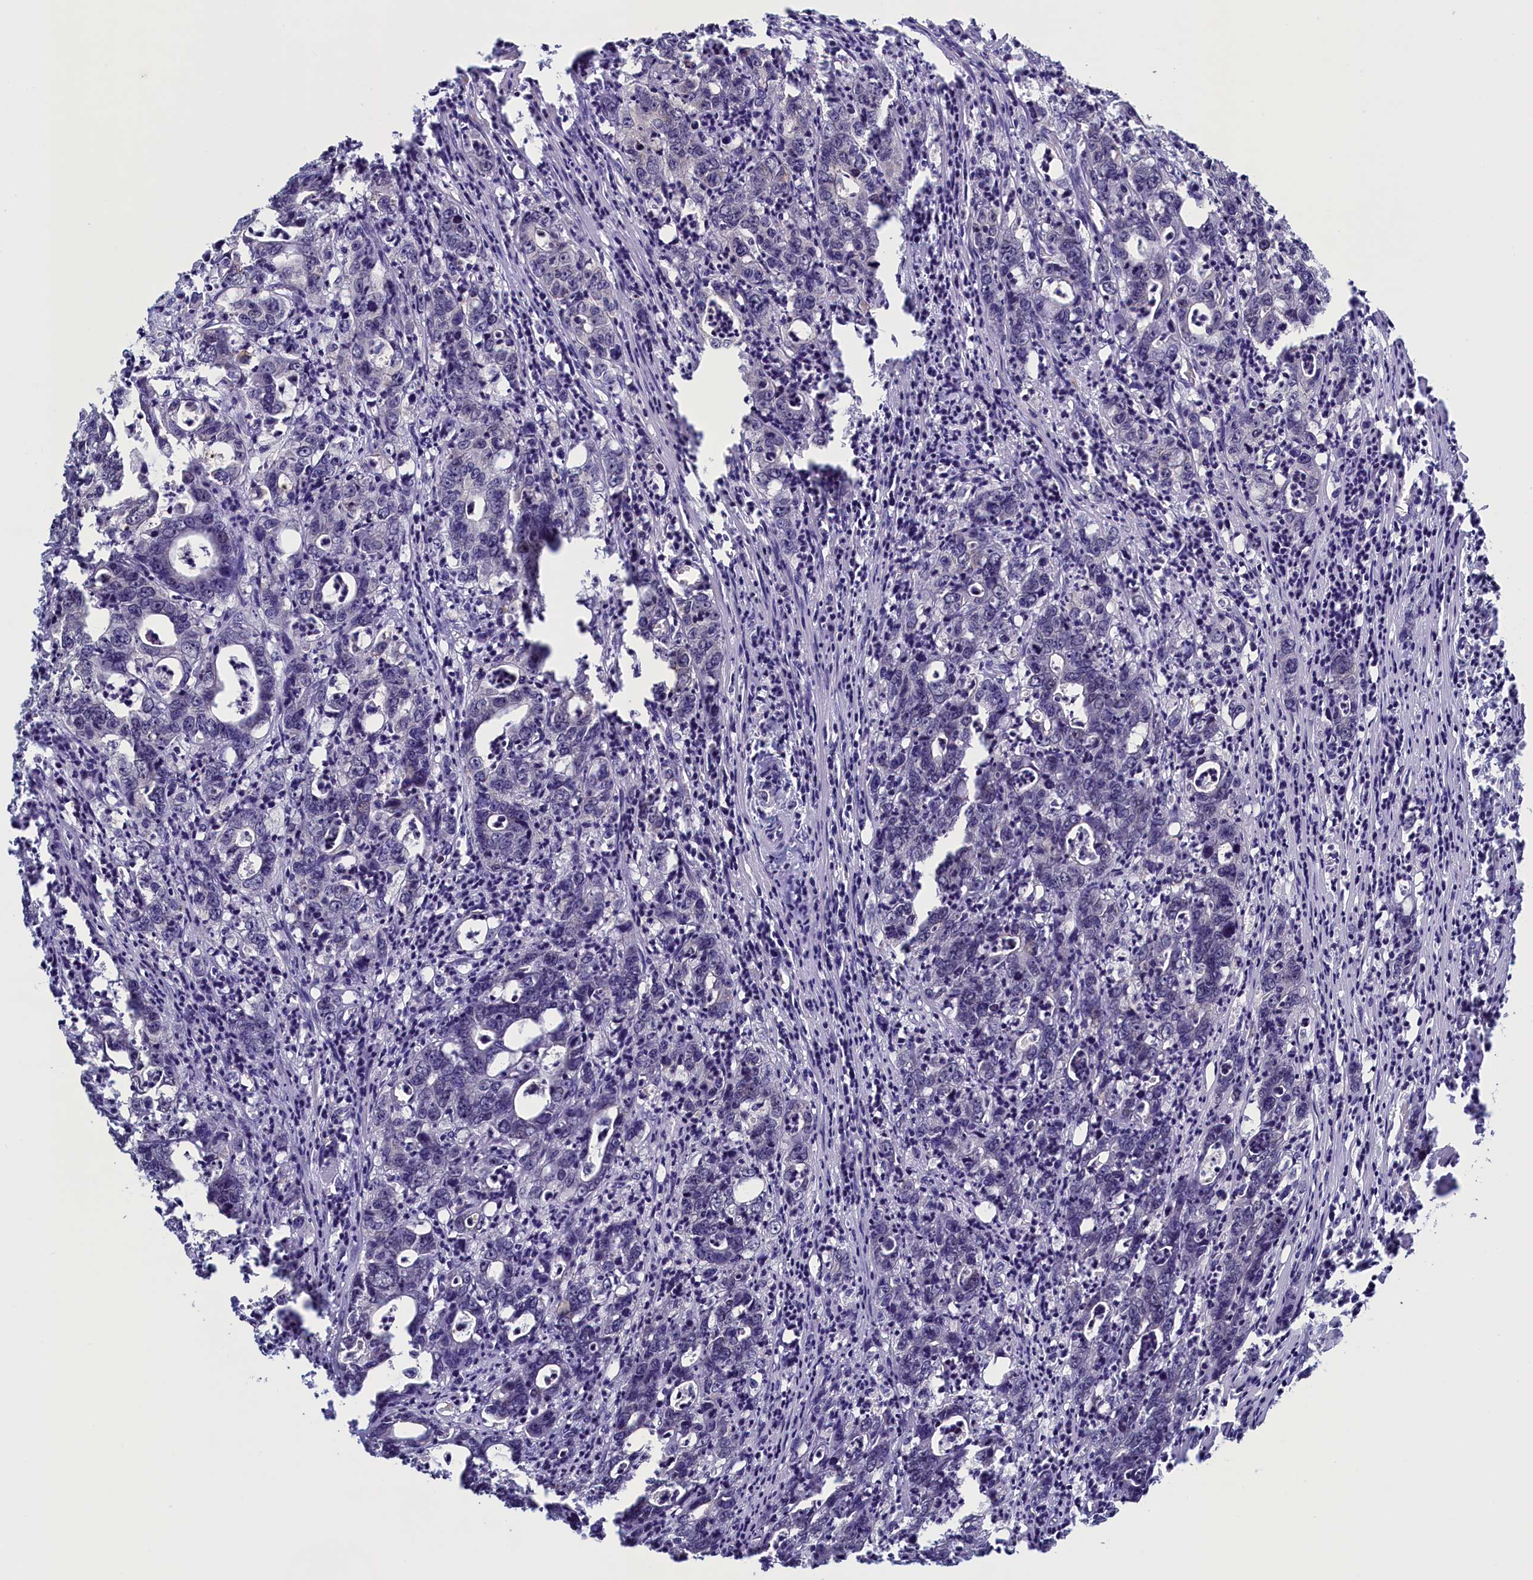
{"staining": {"intensity": "negative", "quantity": "none", "location": "none"}, "tissue": "colorectal cancer", "cell_type": "Tumor cells", "image_type": "cancer", "snomed": [{"axis": "morphology", "description": "Adenocarcinoma, NOS"}, {"axis": "topography", "description": "Colon"}], "caption": "Tumor cells are negative for brown protein staining in colorectal cancer.", "gene": "PACSIN3", "patient": {"sex": "female", "age": 75}}